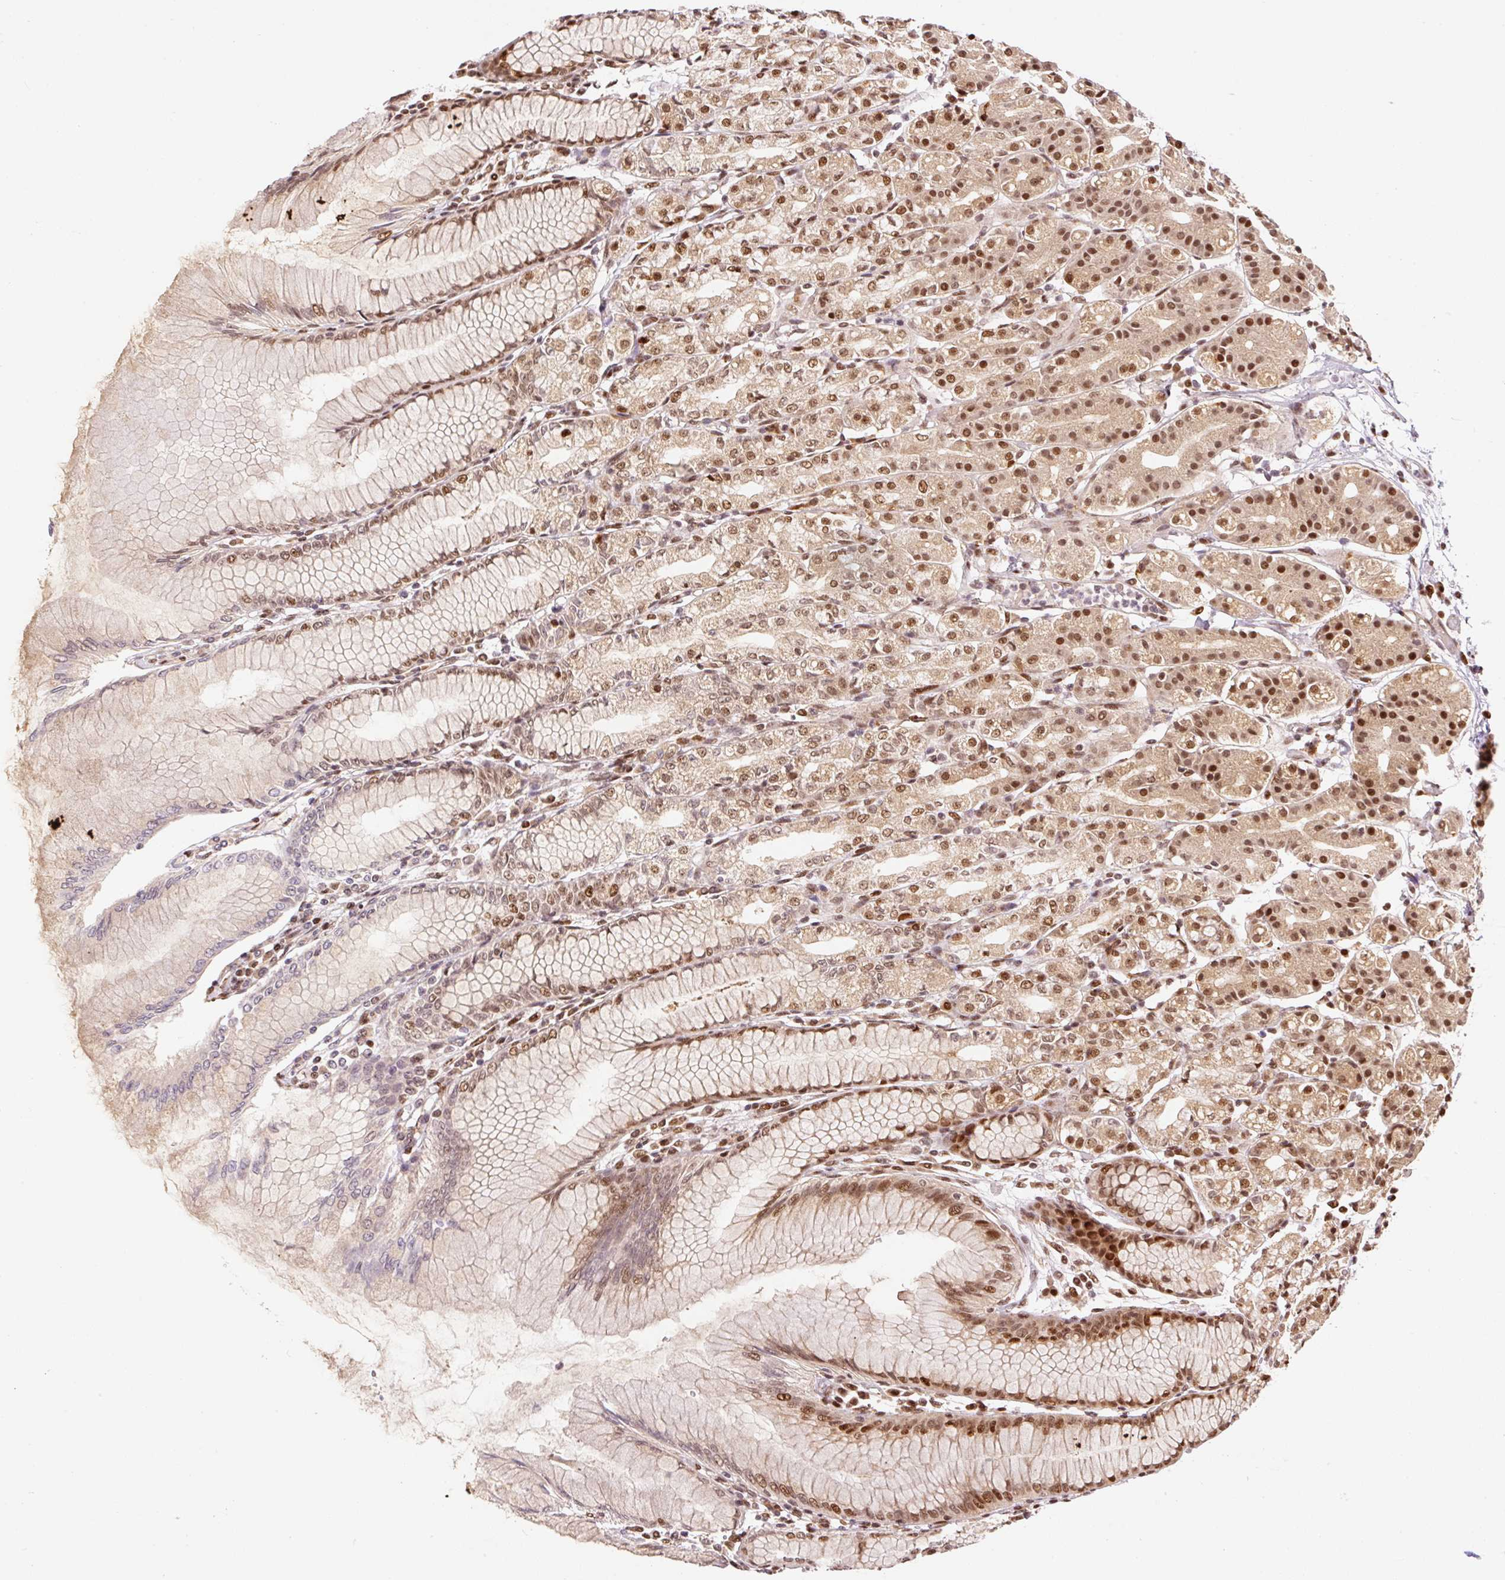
{"staining": {"intensity": "moderate", "quantity": ">75%", "location": "nuclear"}, "tissue": "stomach", "cell_type": "Glandular cells", "image_type": "normal", "snomed": [{"axis": "morphology", "description": "Normal tissue, NOS"}, {"axis": "topography", "description": "Stomach"}], "caption": "Immunohistochemistry of benign stomach displays medium levels of moderate nuclear staining in approximately >75% of glandular cells.", "gene": "INTS8", "patient": {"sex": "female", "age": 57}}